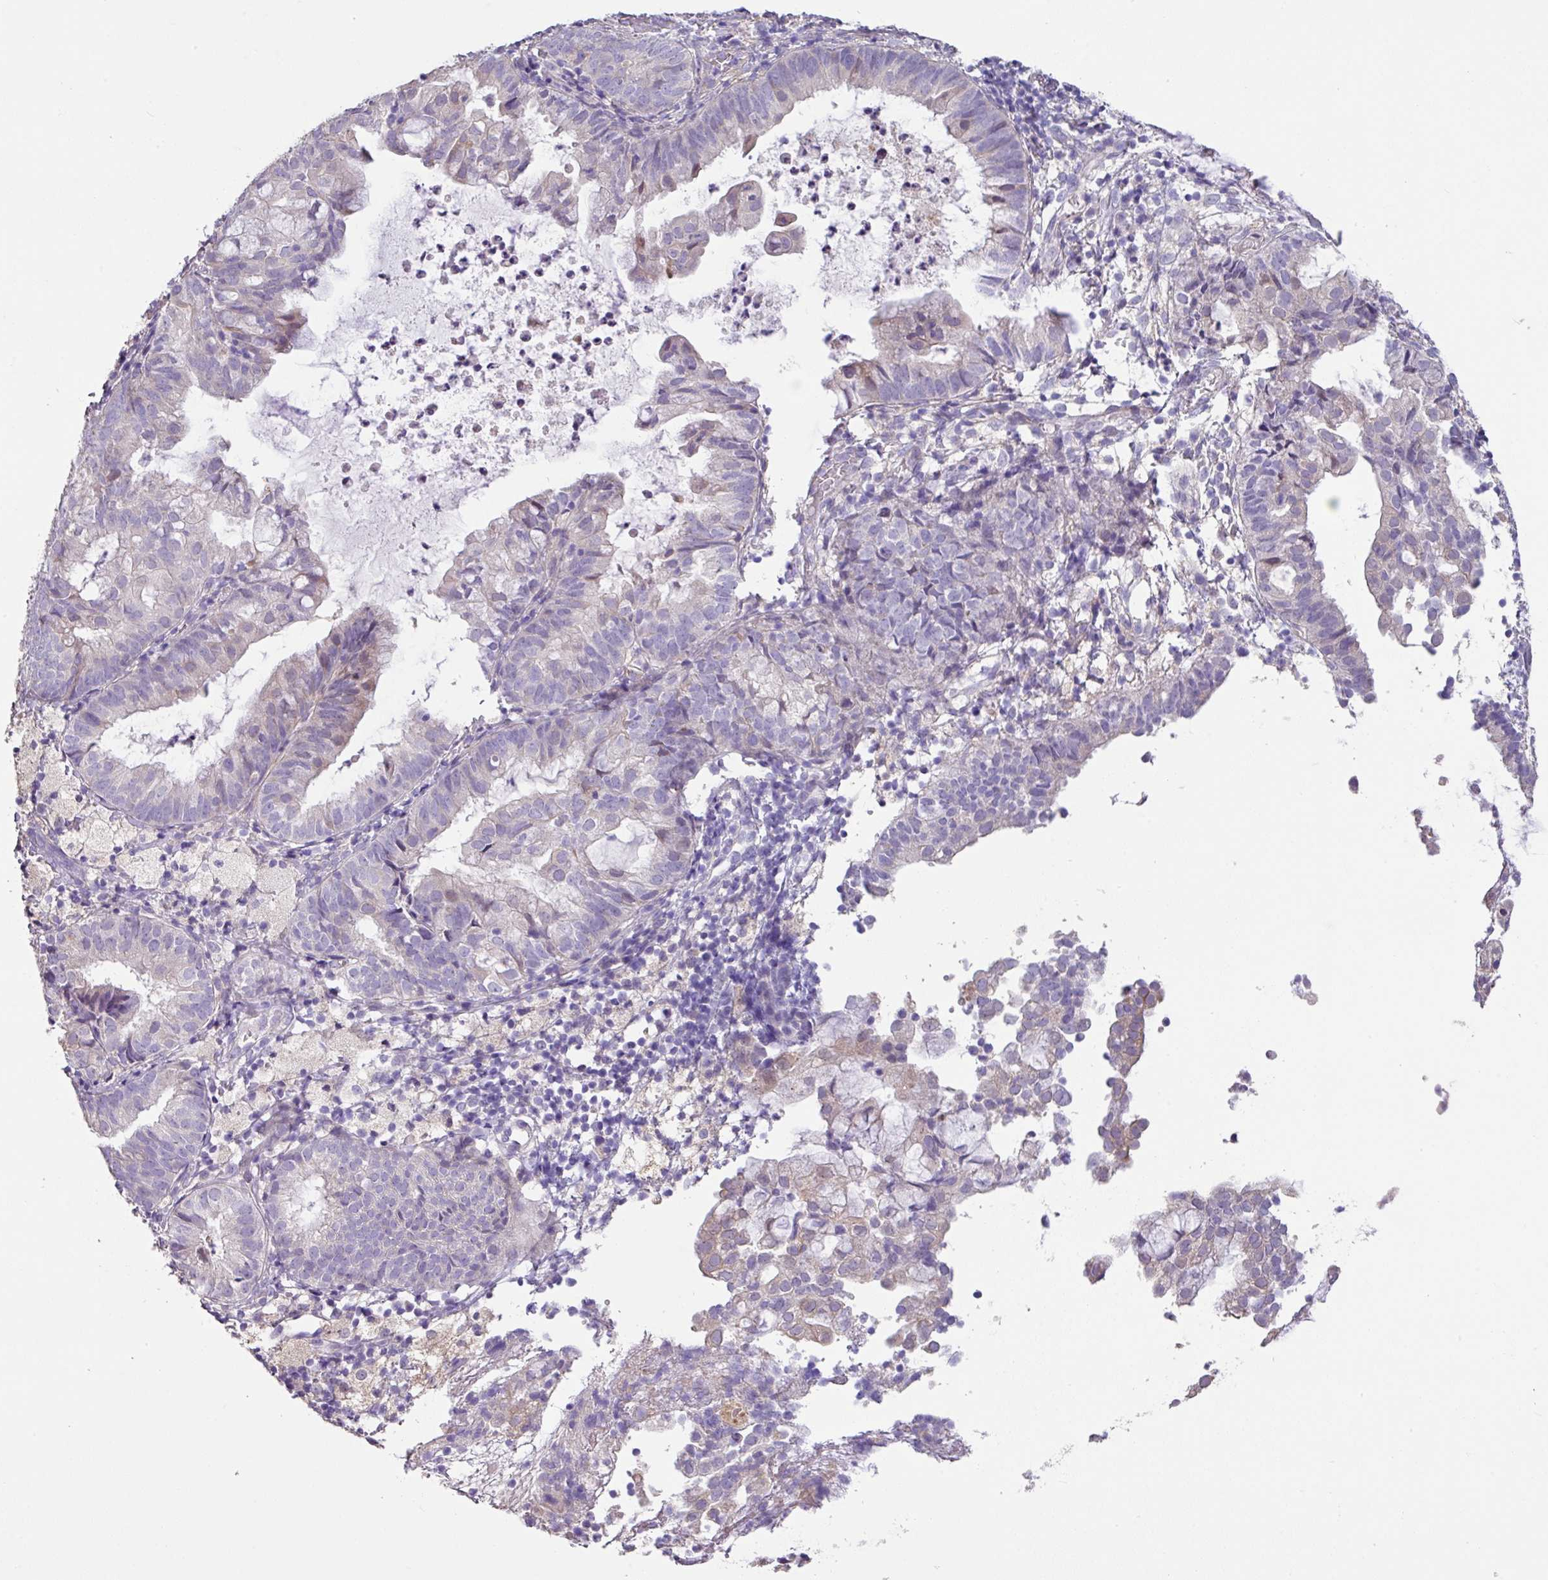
{"staining": {"intensity": "negative", "quantity": "none", "location": "none"}, "tissue": "endometrial cancer", "cell_type": "Tumor cells", "image_type": "cancer", "snomed": [{"axis": "morphology", "description": "Adenocarcinoma, NOS"}, {"axis": "topography", "description": "Endometrium"}], "caption": "This is an IHC micrograph of endometrial cancer (adenocarcinoma). There is no expression in tumor cells.", "gene": "ZG16", "patient": {"sex": "female", "age": 80}}